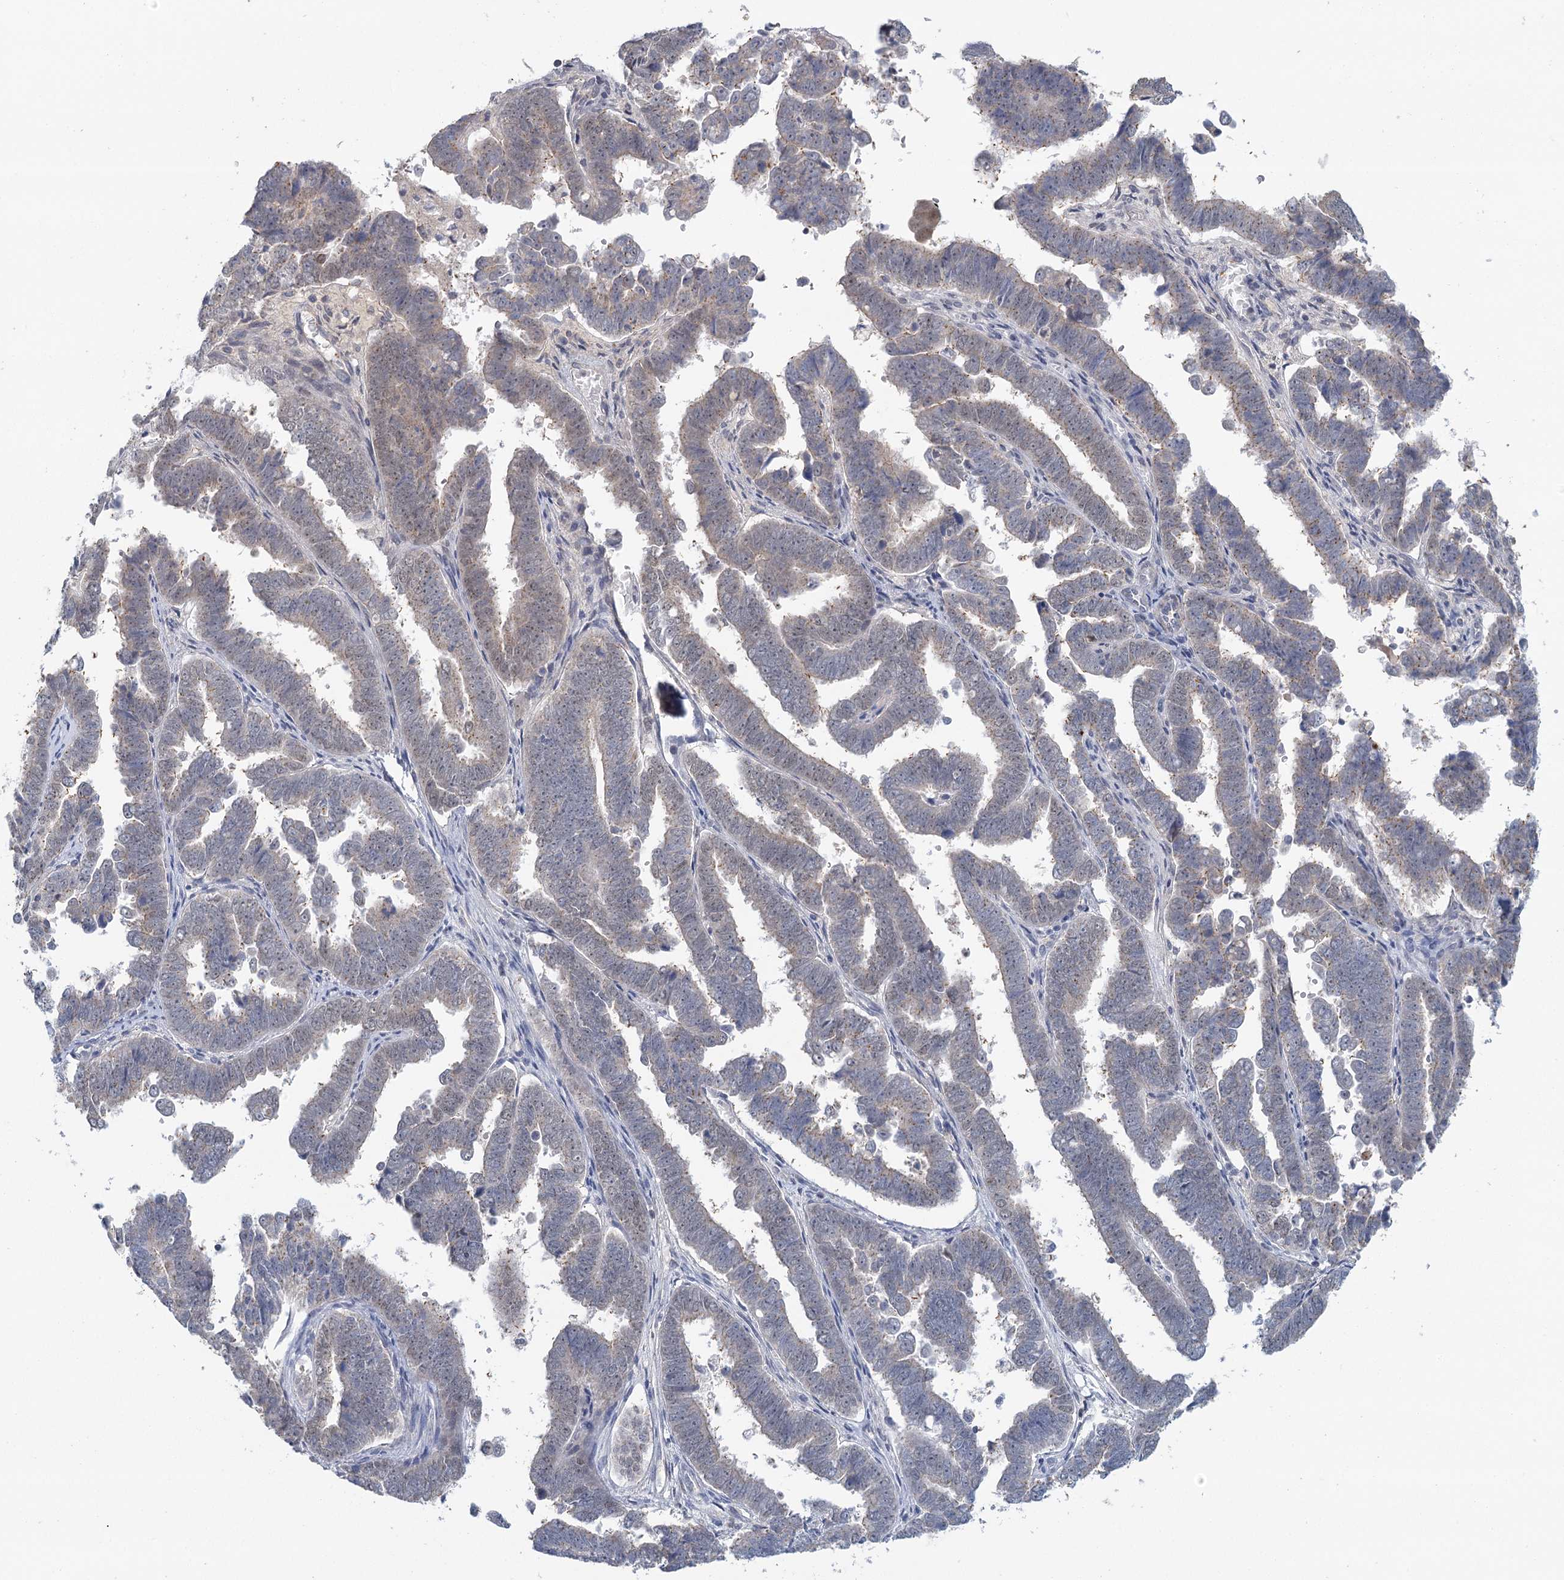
{"staining": {"intensity": "negative", "quantity": "none", "location": "none"}, "tissue": "endometrial cancer", "cell_type": "Tumor cells", "image_type": "cancer", "snomed": [{"axis": "morphology", "description": "Adenocarcinoma, NOS"}, {"axis": "topography", "description": "Endometrium"}], "caption": "Endometrial cancer (adenocarcinoma) was stained to show a protein in brown. There is no significant expression in tumor cells.", "gene": "GPATCH11", "patient": {"sex": "female", "age": 75}}